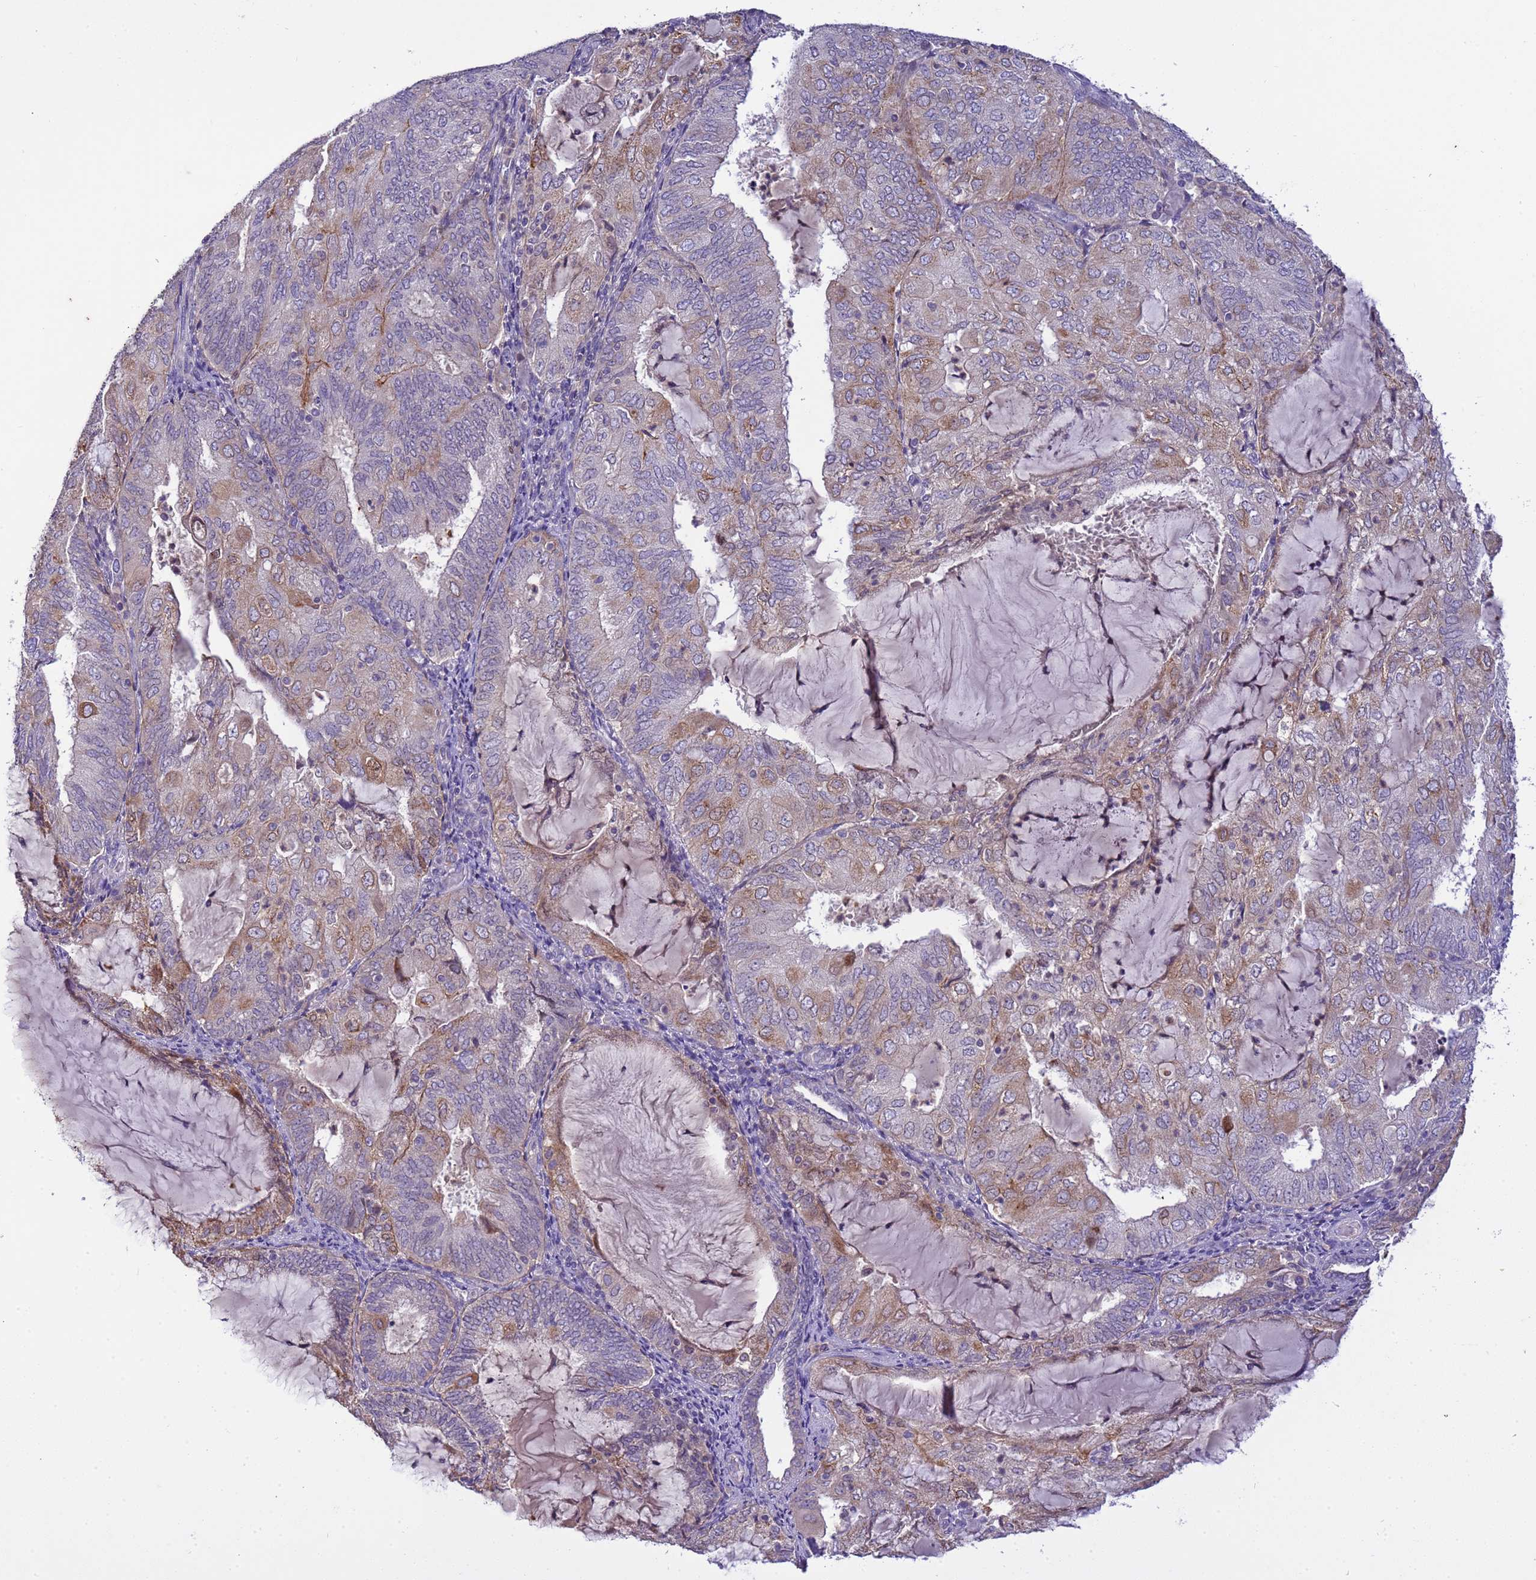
{"staining": {"intensity": "moderate", "quantity": "<25%", "location": "cytoplasmic/membranous"}, "tissue": "endometrial cancer", "cell_type": "Tumor cells", "image_type": "cancer", "snomed": [{"axis": "morphology", "description": "Adenocarcinoma, NOS"}, {"axis": "topography", "description": "Endometrium"}], "caption": "Human endometrial cancer (adenocarcinoma) stained for a protein (brown) exhibits moderate cytoplasmic/membranous positive positivity in about <25% of tumor cells.", "gene": "PLCXD3", "patient": {"sex": "female", "age": 81}}